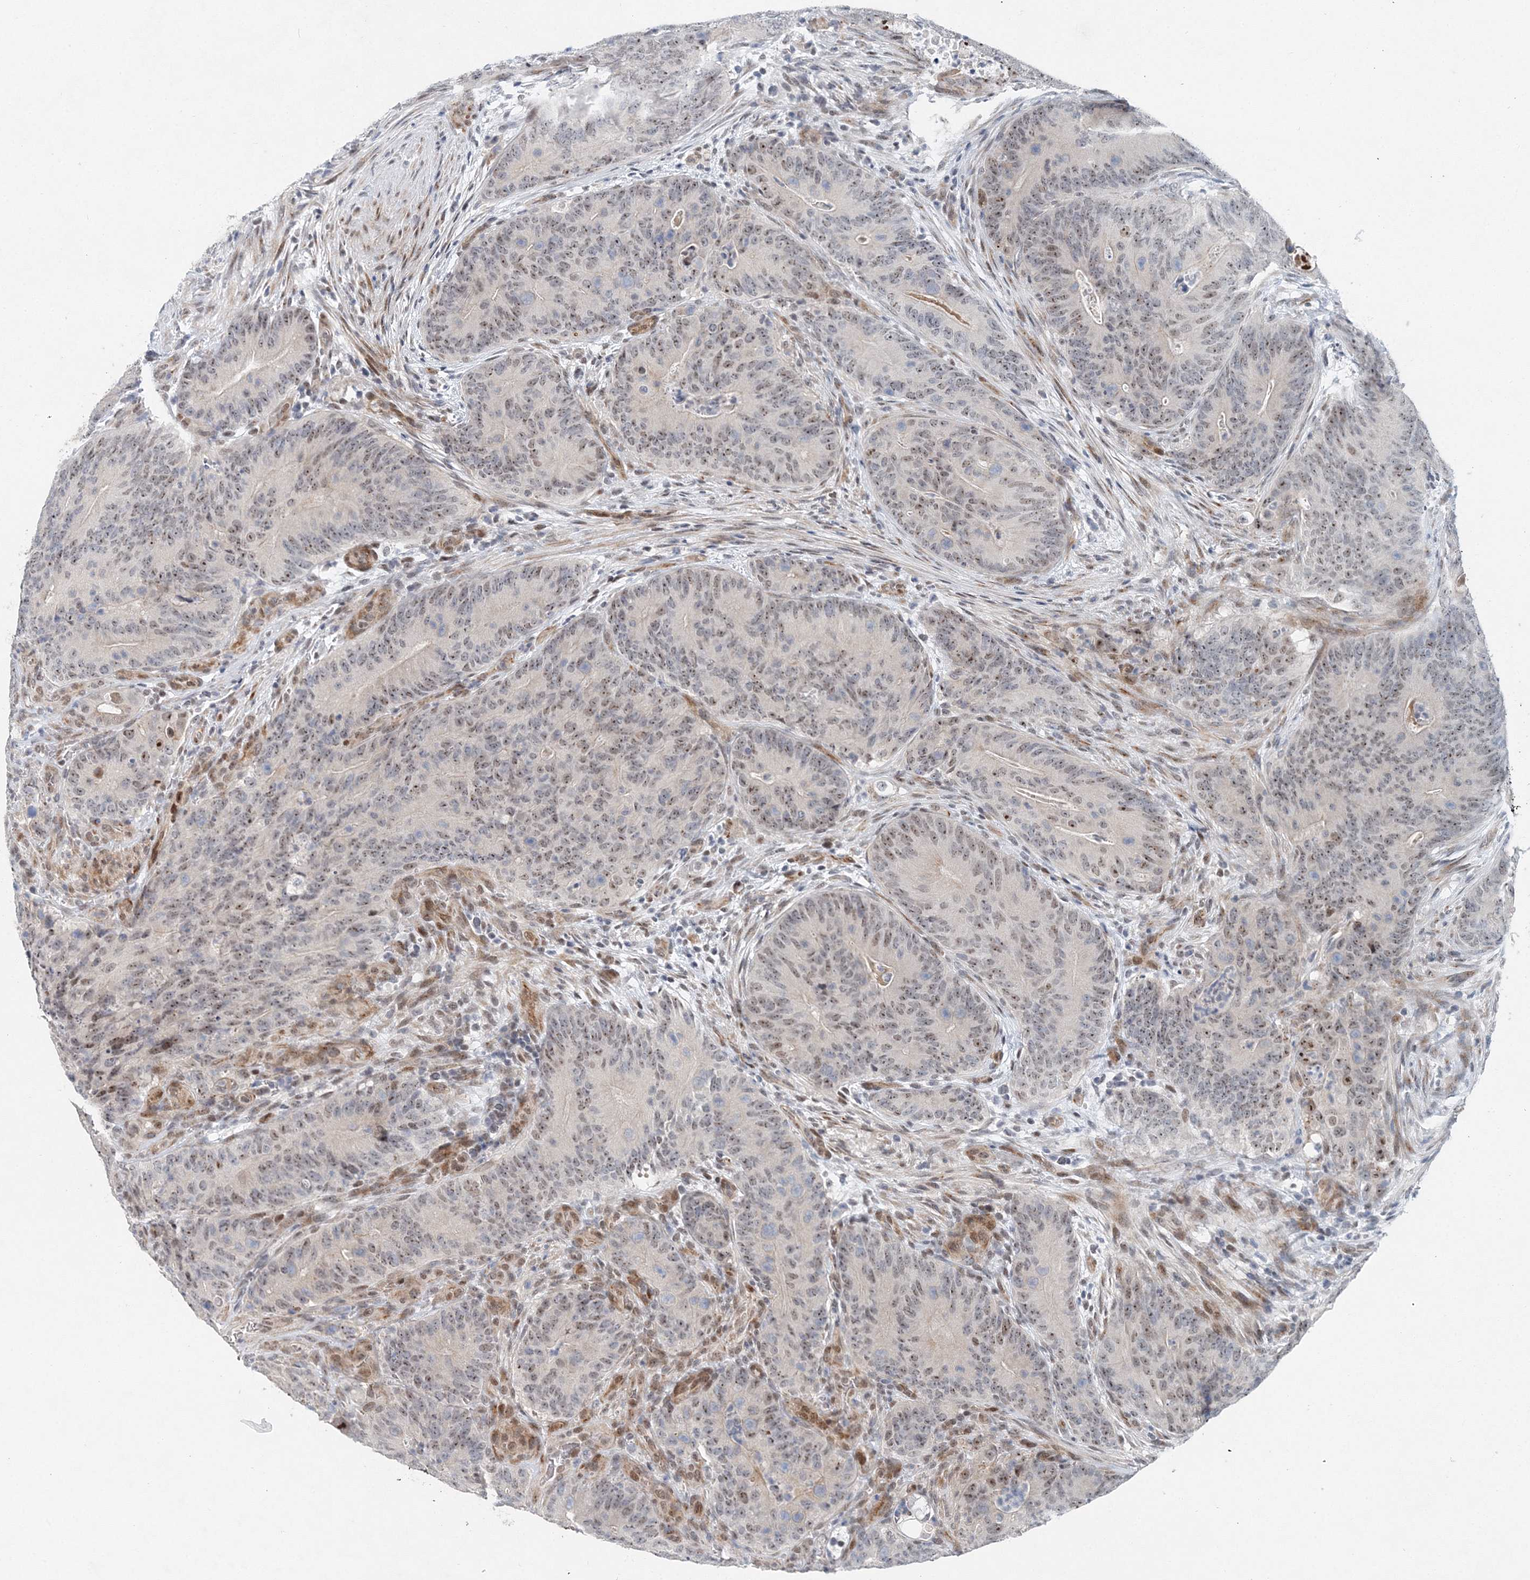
{"staining": {"intensity": "moderate", "quantity": ">75%", "location": "nuclear"}, "tissue": "colorectal cancer", "cell_type": "Tumor cells", "image_type": "cancer", "snomed": [{"axis": "morphology", "description": "Normal tissue, NOS"}, {"axis": "topography", "description": "Colon"}], "caption": "A micrograph showing moderate nuclear expression in approximately >75% of tumor cells in colorectal cancer, as visualized by brown immunohistochemical staining.", "gene": "UIMC1", "patient": {"sex": "female", "age": 82}}